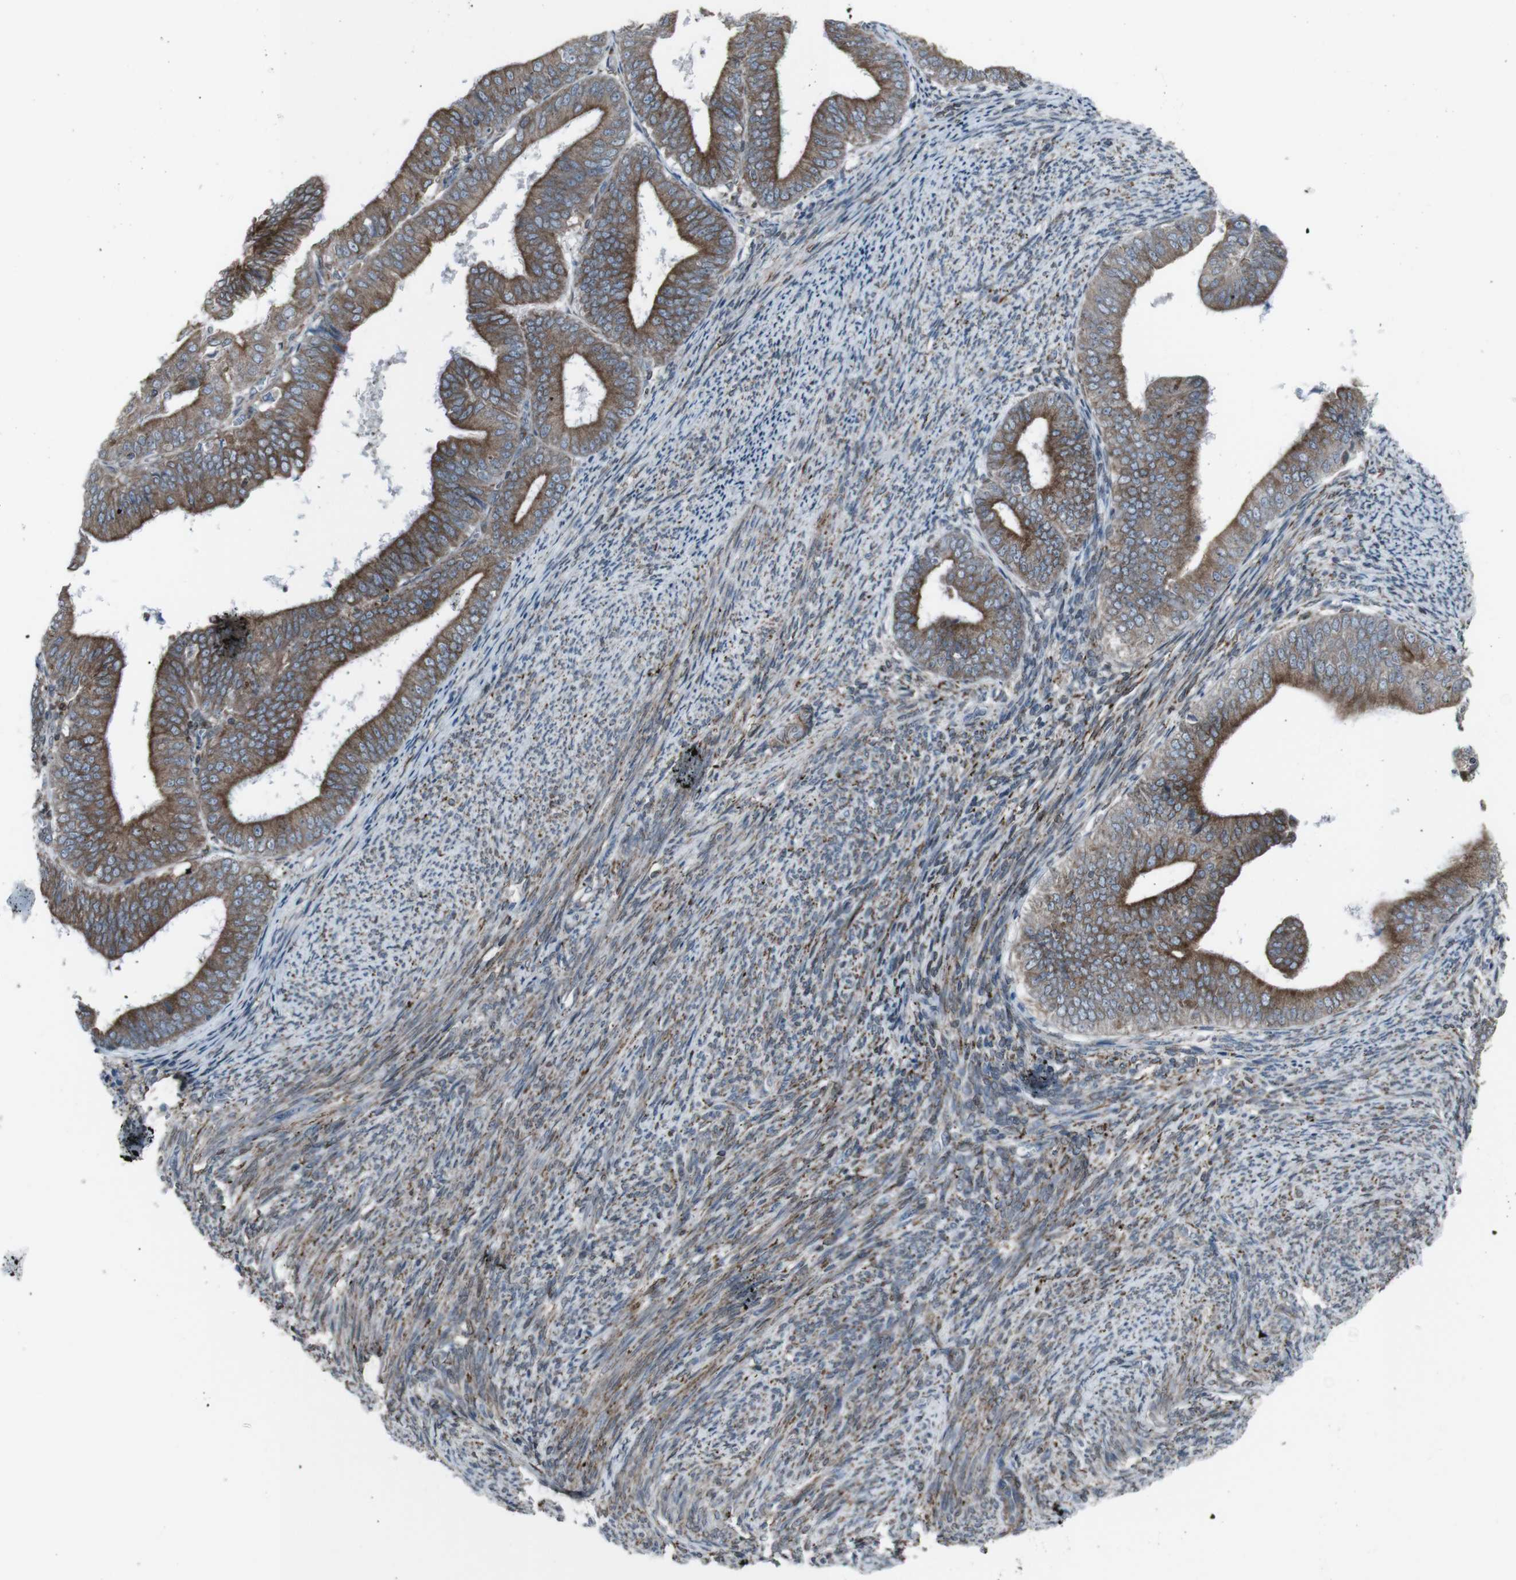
{"staining": {"intensity": "moderate", "quantity": ">75%", "location": "cytoplasmic/membranous"}, "tissue": "endometrial cancer", "cell_type": "Tumor cells", "image_type": "cancer", "snomed": [{"axis": "morphology", "description": "Adenocarcinoma, NOS"}, {"axis": "topography", "description": "Endometrium"}], "caption": "An IHC micrograph of neoplastic tissue is shown. Protein staining in brown highlights moderate cytoplasmic/membranous positivity in endometrial cancer within tumor cells.", "gene": "LNPK", "patient": {"sex": "female", "age": 63}}